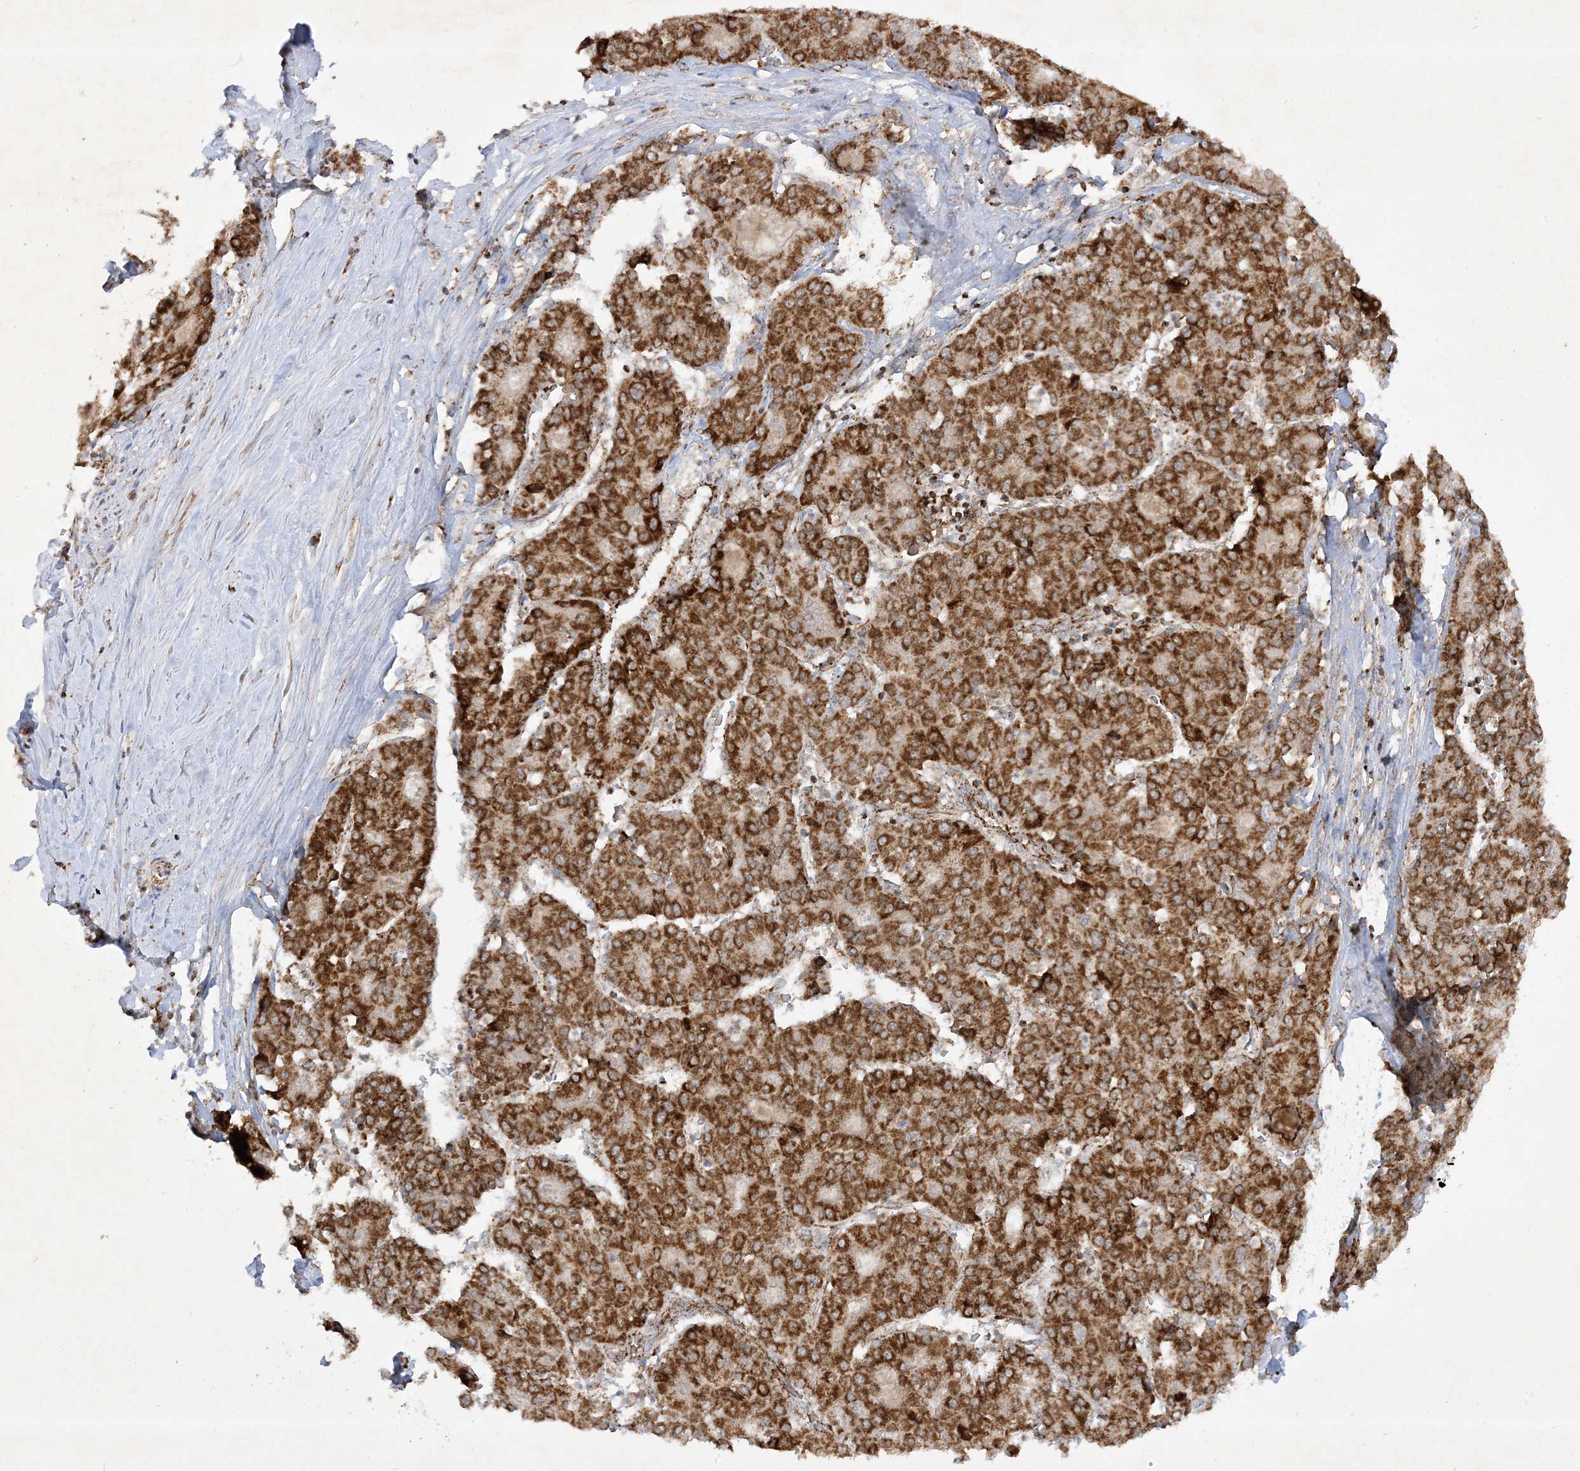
{"staining": {"intensity": "strong", "quantity": ">75%", "location": "cytoplasmic/membranous"}, "tissue": "liver cancer", "cell_type": "Tumor cells", "image_type": "cancer", "snomed": [{"axis": "morphology", "description": "Carcinoma, Hepatocellular, NOS"}, {"axis": "topography", "description": "Liver"}], "caption": "Immunohistochemical staining of human liver cancer displays high levels of strong cytoplasmic/membranous positivity in about >75% of tumor cells. The staining was performed using DAB (3,3'-diaminobenzidine), with brown indicating positive protein expression. Nuclei are stained blue with hematoxylin.", "gene": "NDUFAF3", "patient": {"sex": "male", "age": 65}}